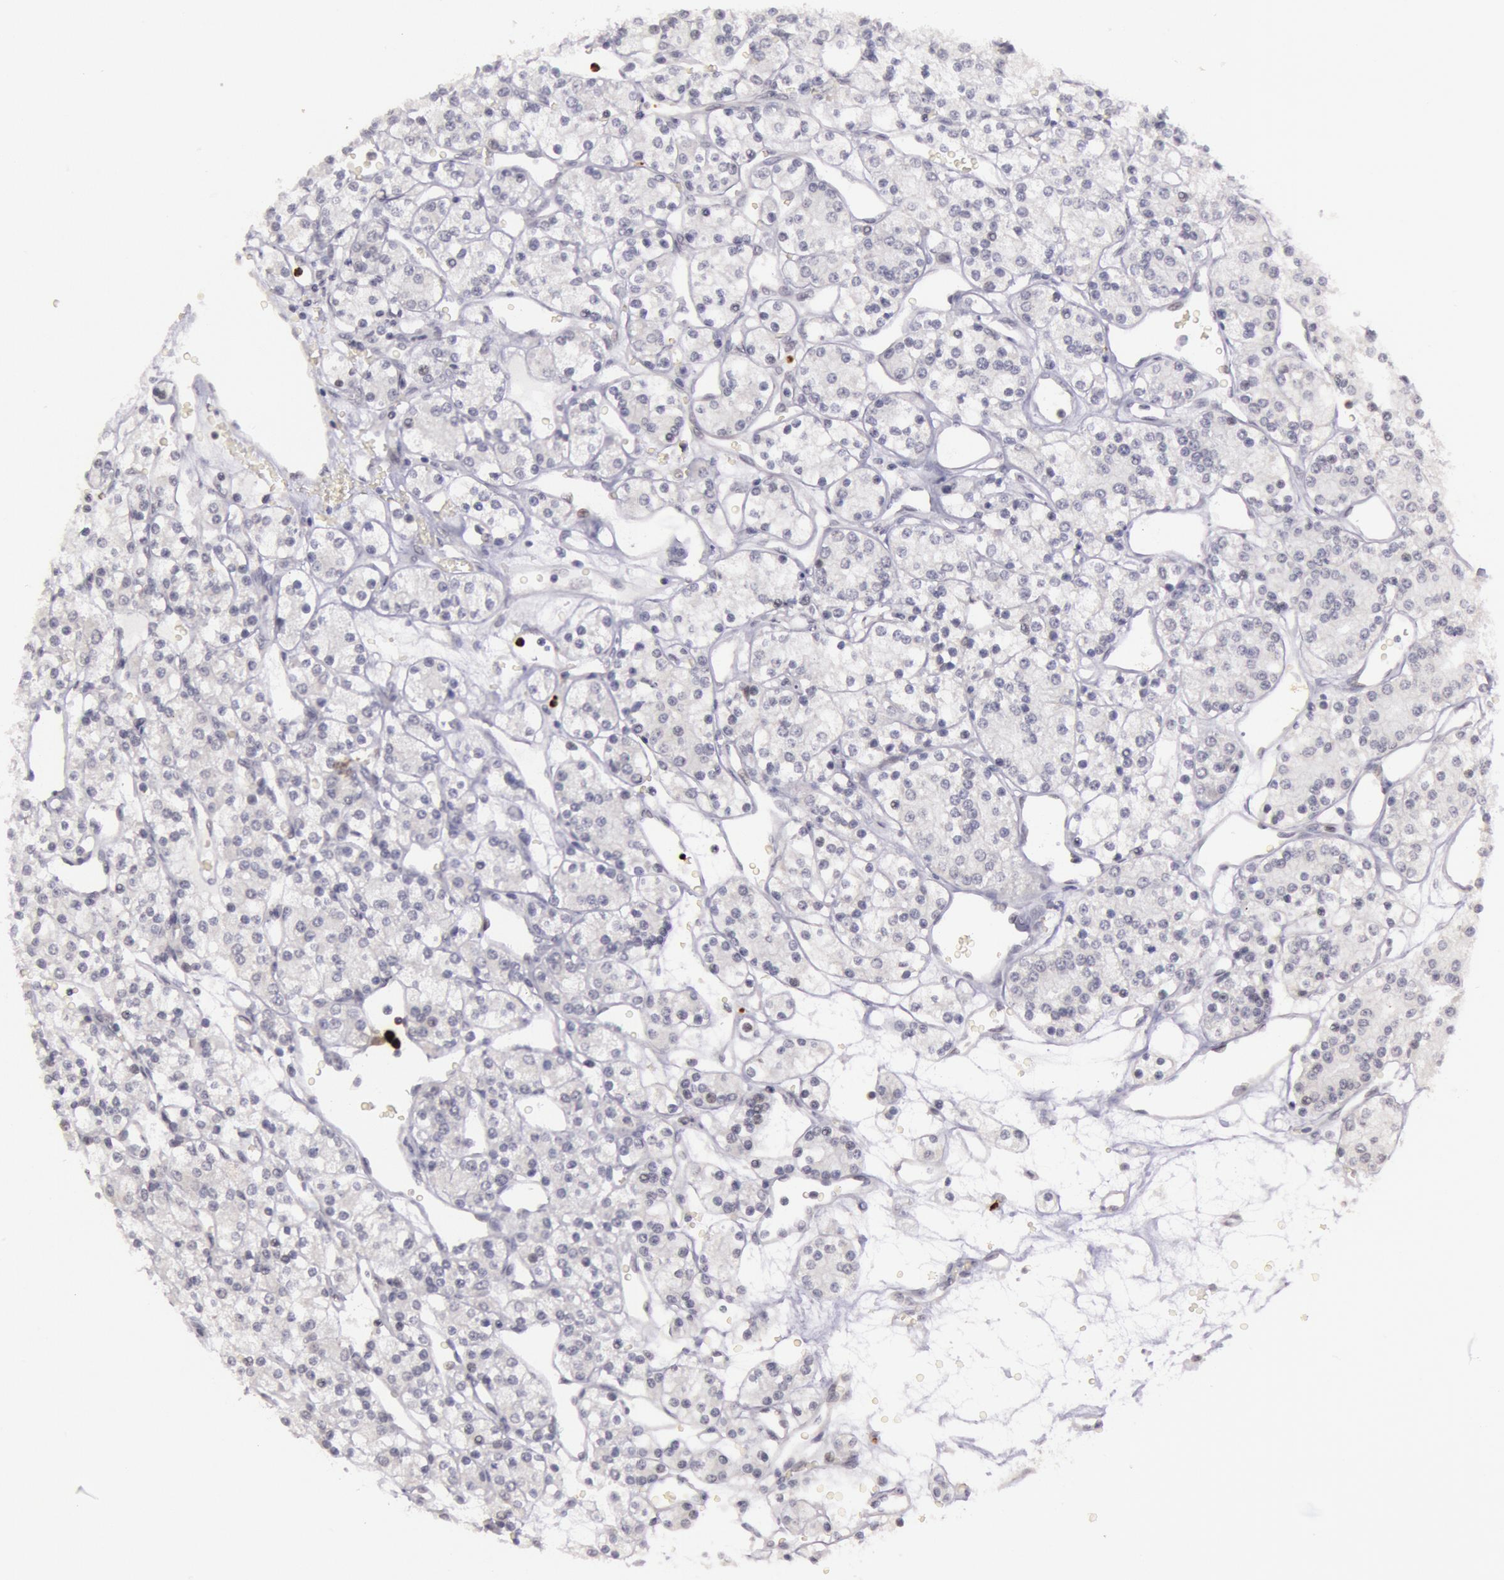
{"staining": {"intensity": "negative", "quantity": "none", "location": "none"}, "tissue": "renal cancer", "cell_type": "Tumor cells", "image_type": "cancer", "snomed": [{"axis": "morphology", "description": "Adenocarcinoma, NOS"}, {"axis": "topography", "description": "Kidney"}], "caption": "DAB (3,3'-diaminobenzidine) immunohistochemical staining of human adenocarcinoma (renal) reveals no significant positivity in tumor cells.", "gene": "KDM6A", "patient": {"sex": "female", "age": 62}}